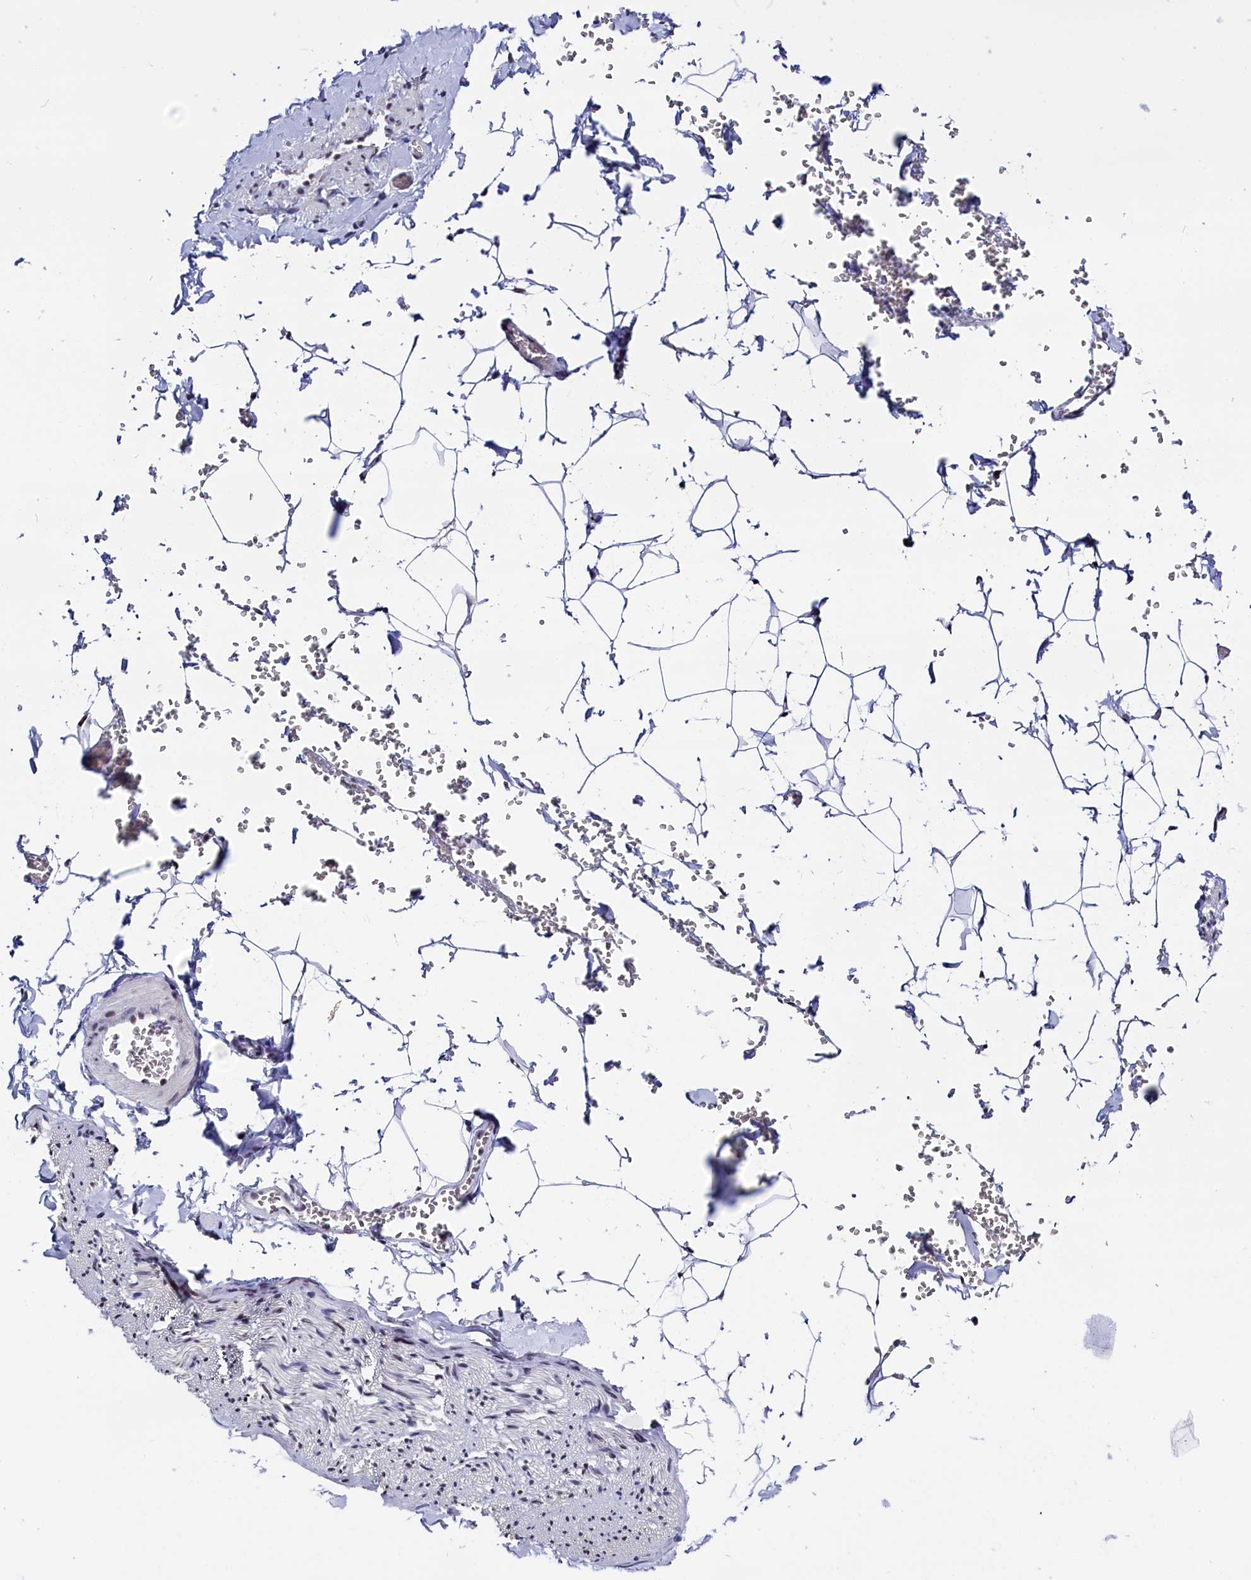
{"staining": {"intensity": "negative", "quantity": "none", "location": "none"}, "tissue": "adipose tissue", "cell_type": "Adipocytes", "image_type": "normal", "snomed": [{"axis": "morphology", "description": "Normal tissue, NOS"}, {"axis": "topography", "description": "Gallbladder"}, {"axis": "topography", "description": "Peripheral nerve tissue"}], "caption": "High power microscopy photomicrograph of an immunohistochemistry photomicrograph of normal adipose tissue, revealing no significant staining in adipocytes.", "gene": "CD2BP2", "patient": {"sex": "male", "age": 38}}